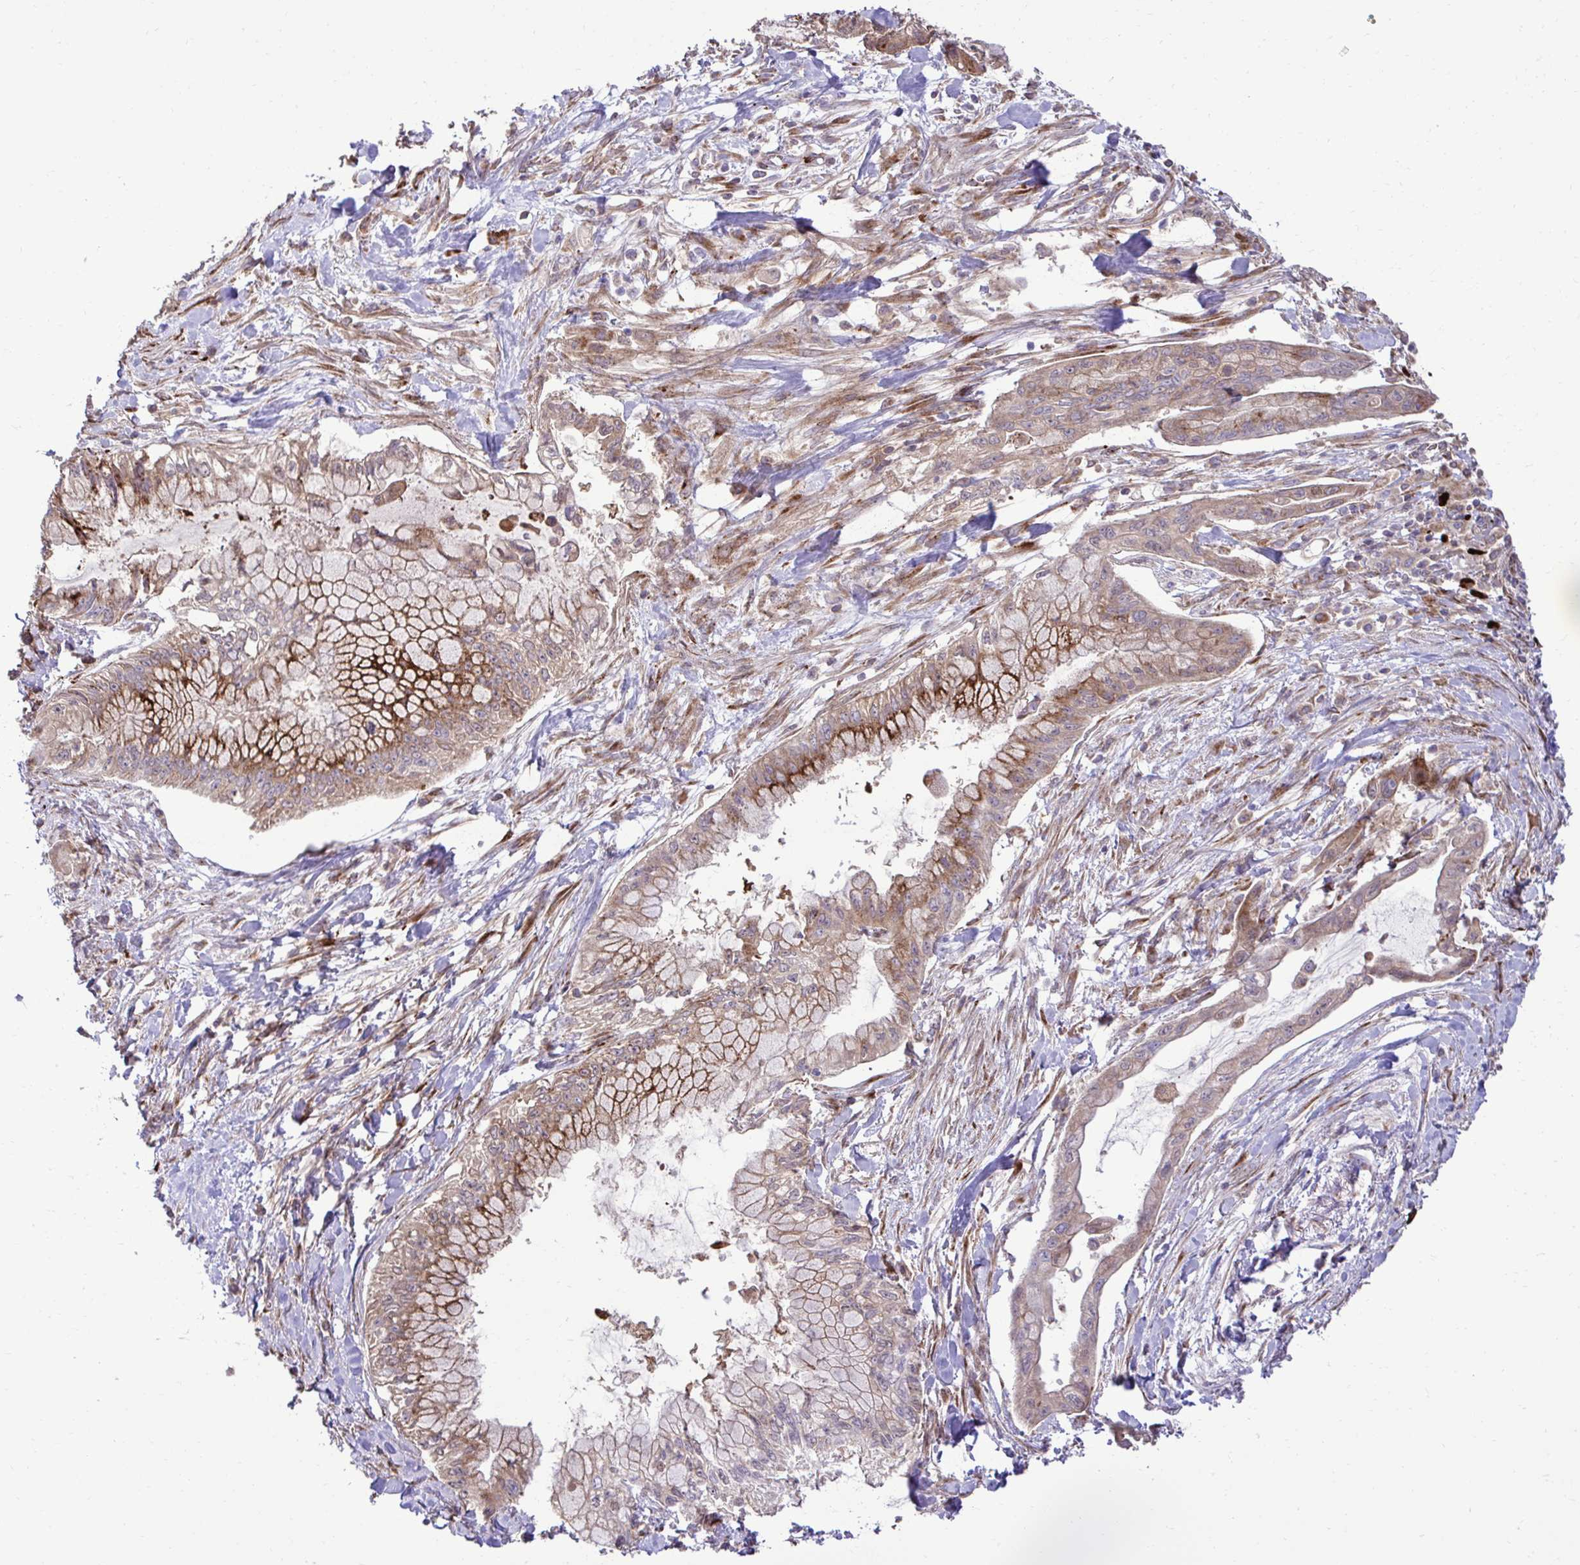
{"staining": {"intensity": "moderate", "quantity": ">75%", "location": "cytoplasmic/membranous"}, "tissue": "pancreatic cancer", "cell_type": "Tumor cells", "image_type": "cancer", "snomed": [{"axis": "morphology", "description": "Adenocarcinoma, NOS"}, {"axis": "topography", "description": "Pancreas"}], "caption": "This image exhibits immunohistochemistry staining of human pancreatic cancer (adenocarcinoma), with medium moderate cytoplasmic/membranous expression in about >75% of tumor cells.", "gene": "LIMS1", "patient": {"sex": "male", "age": 48}}